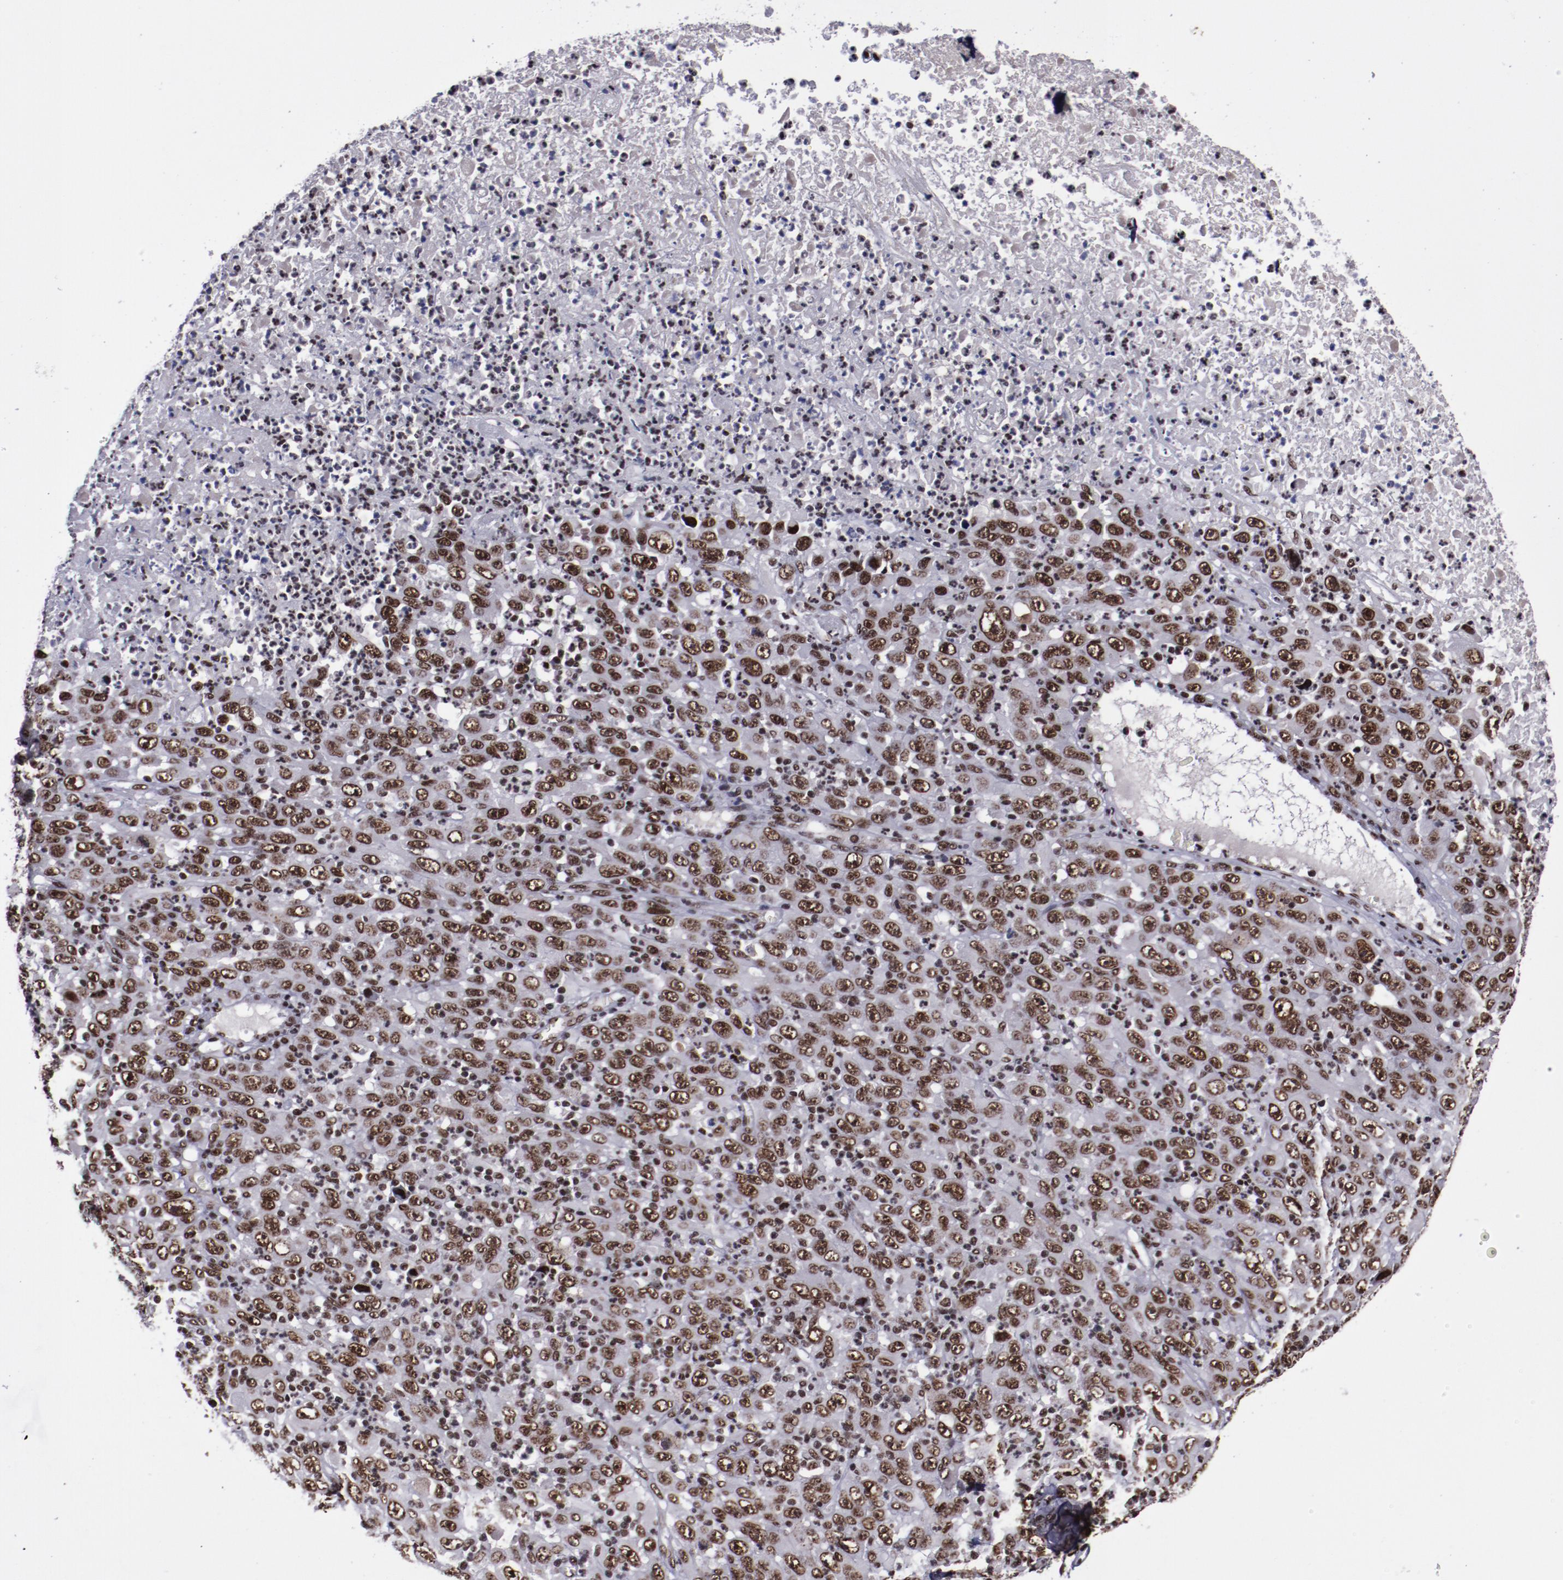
{"staining": {"intensity": "strong", "quantity": ">75%", "location": "nuclear"}, "tissue": "melanoma", "cell_type": "Tumor cells", "image_type": "cancer", "snomed": [{"axis": "morphology", "description": "Malignant melanoma, Metastatic site"}, {"axis": "topography", "description": "Skin"}], "caption": "A photomicrograph of malignant melanoma (metastatic site) stained for a protein reveals strong nuclear brown staining in tumor cells.", "gene": "ERH", "patient": {"sex": "female", "age": 56}}